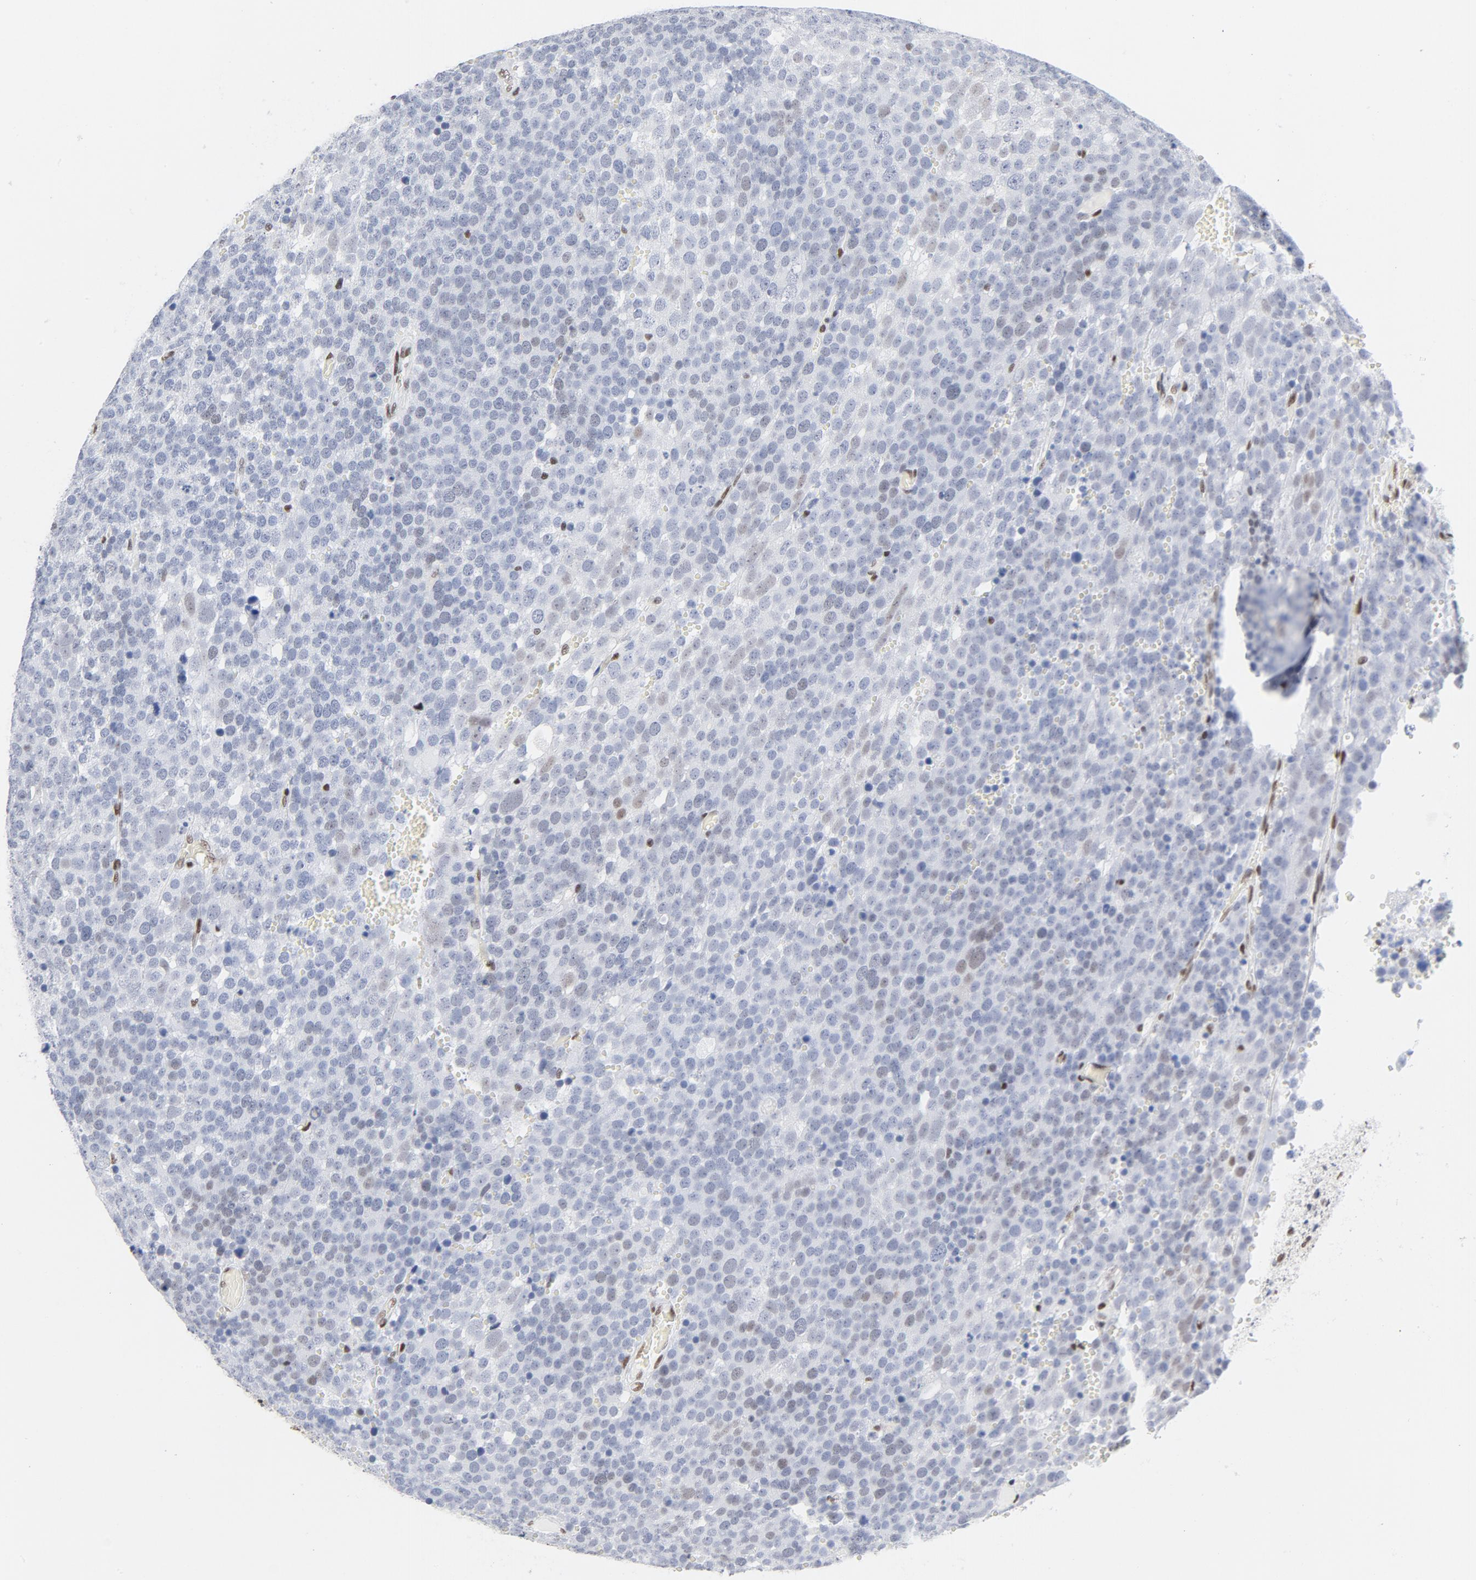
{"staining": {"intensity": "weak", "quantity": "<25%", "location": "cytoplasmic/membranous,nuclear"}, "tissue": "testis cancer", "cell_type": "Tumor cells", "image_type": "cancer", "snomed": [{"axis": "morphology", "description": "Seminoma, NOS"}, {"axis": "topography", "description": "Testis"}], "caption": "A photomicrograph of human testis cancer is negative for staining in tumor cells.", "gene": "ATF2", "patient": {"sex": "male", "age": 71}}